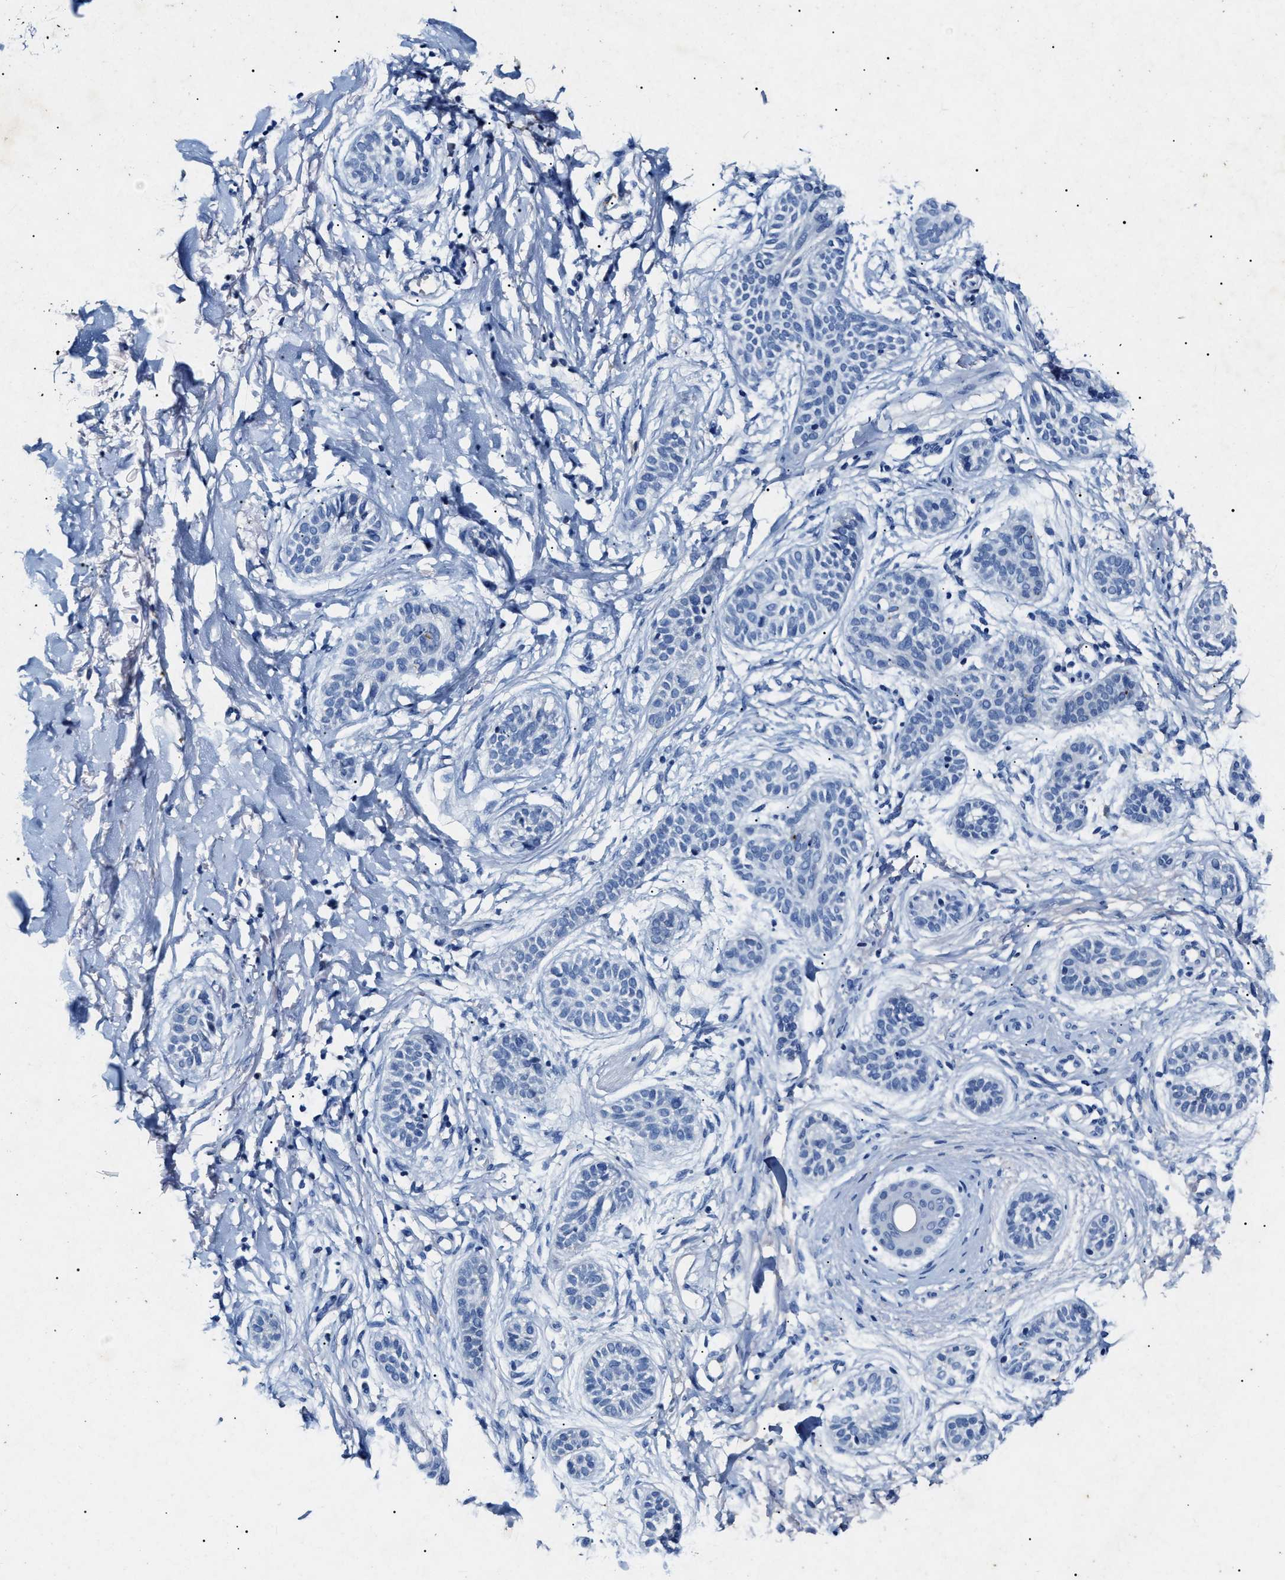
{"staining": {"intensity": "negative", "quantity": "none", "location": "none"}, "tissue": "skin cancer", "cell_type": "Tumor cells", "image_type": "cancer", "snomed": [{"axis": "morphology", "description": "Normal tissue, NOS"}, {"axis": "morphology", "description": "Basal cell carcinoma"}, {"axis": "topography", "description": "Skin"}], "caption": "Immunohistochemical staining of skin cancer (basal cell carcinoma) displays no significant positivity in tumor cells.", "gene": "LRRC8E", "patient": {"sex": "male", "age": 63}}